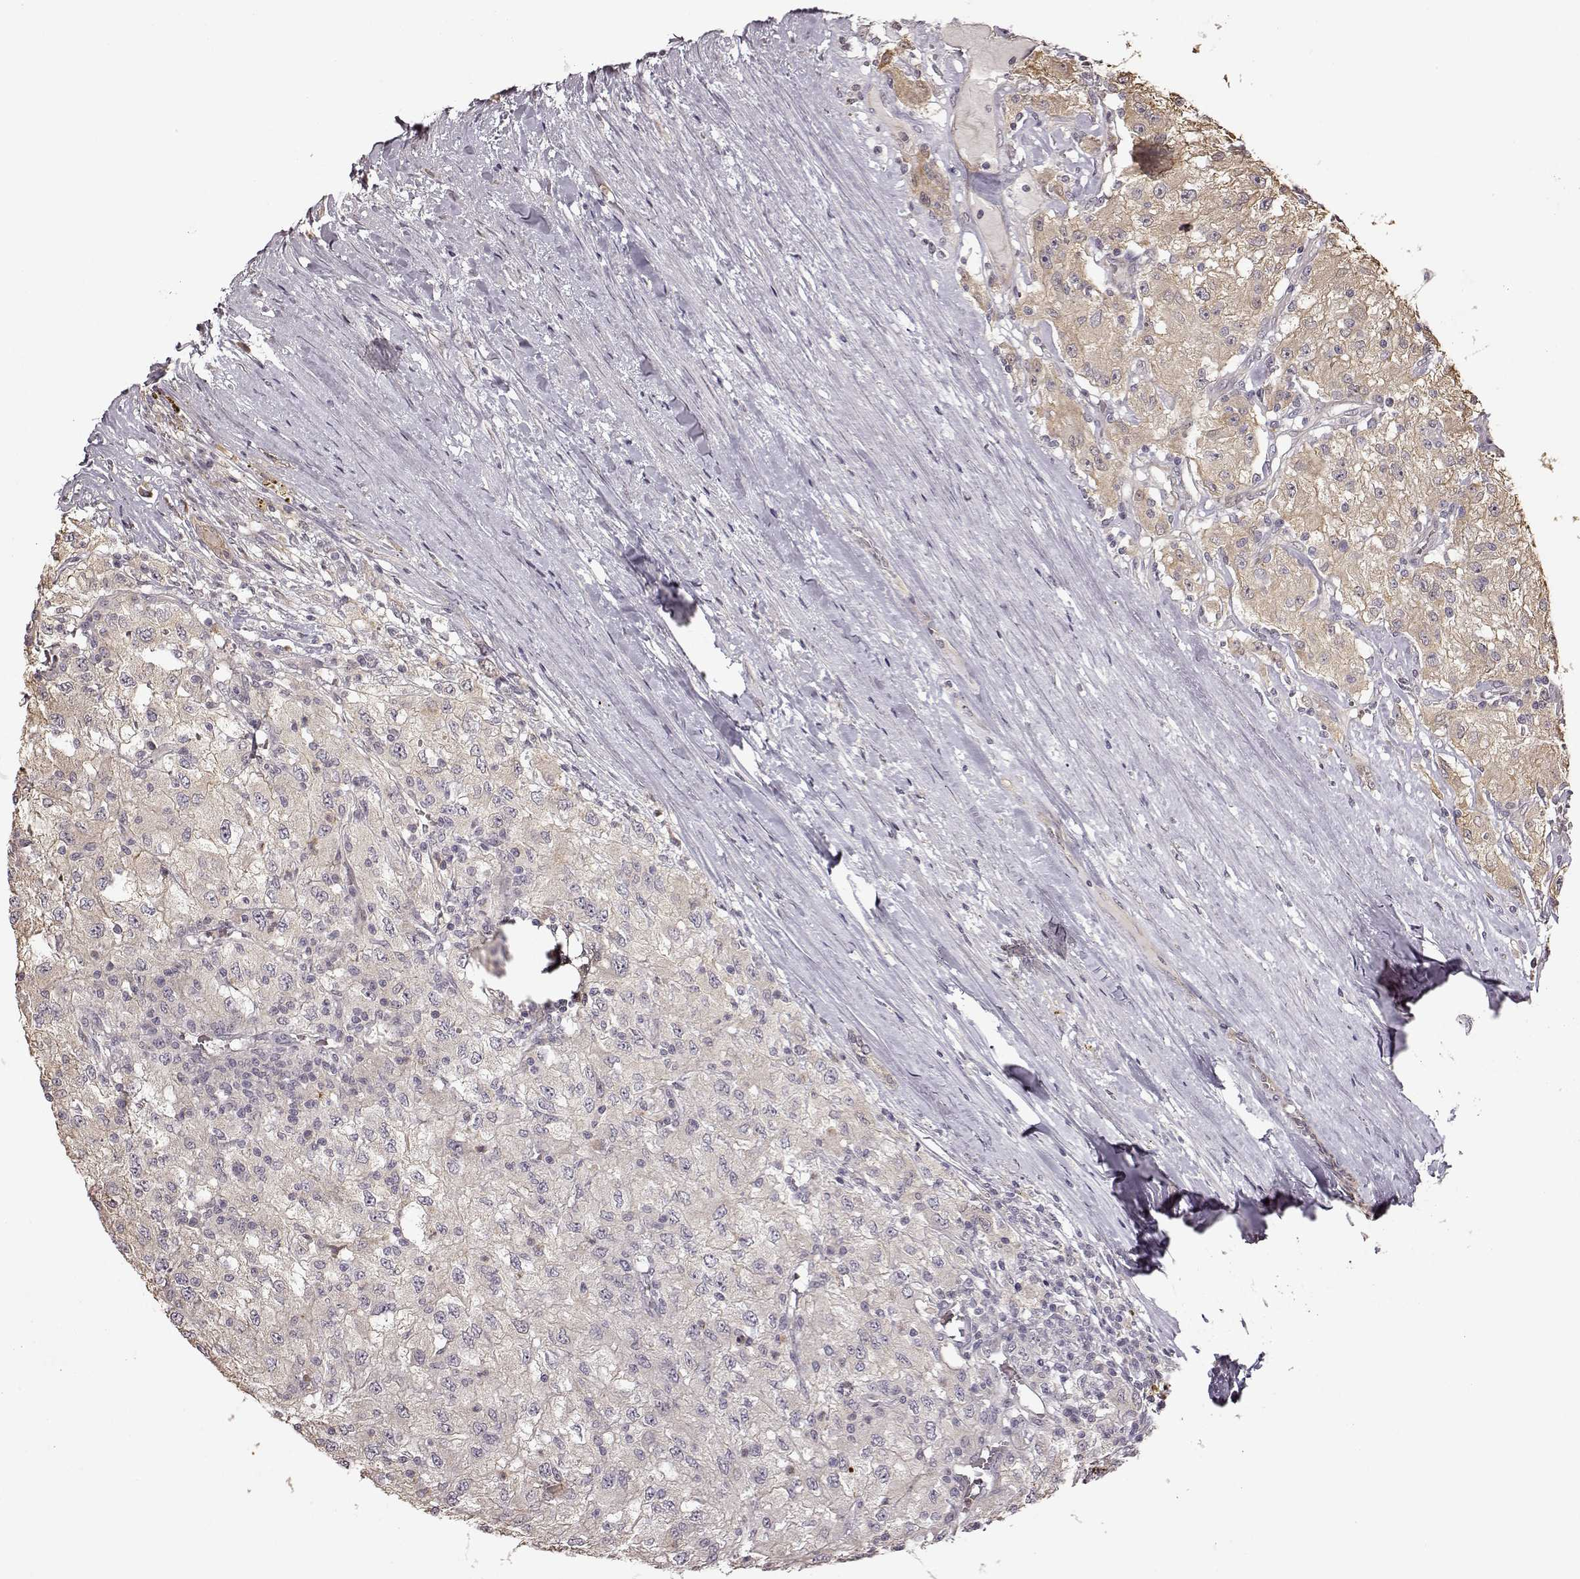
{"staining": {"intensity": "weak", "quantity": ">75%", "location": "cytoplasmic/membranous"}, "tissue": "renal cancer", "cell_type": "Tumor cells", "image_type": "cancer", "snomed": [{"axis": "morphology", "description": "Adenocarcinoma, NOS"}, {"axis": "topography", "description": "Kidney"}], "caption": "Immunohistochemical staining of renal cancer (adenocarcinoma) demonstrates low levels of weak cytoplasmic/membranous staining in approximately >75% of tumor cells.", "gene": "CRB1", "patient": {"sex": "female", "age": 67}}